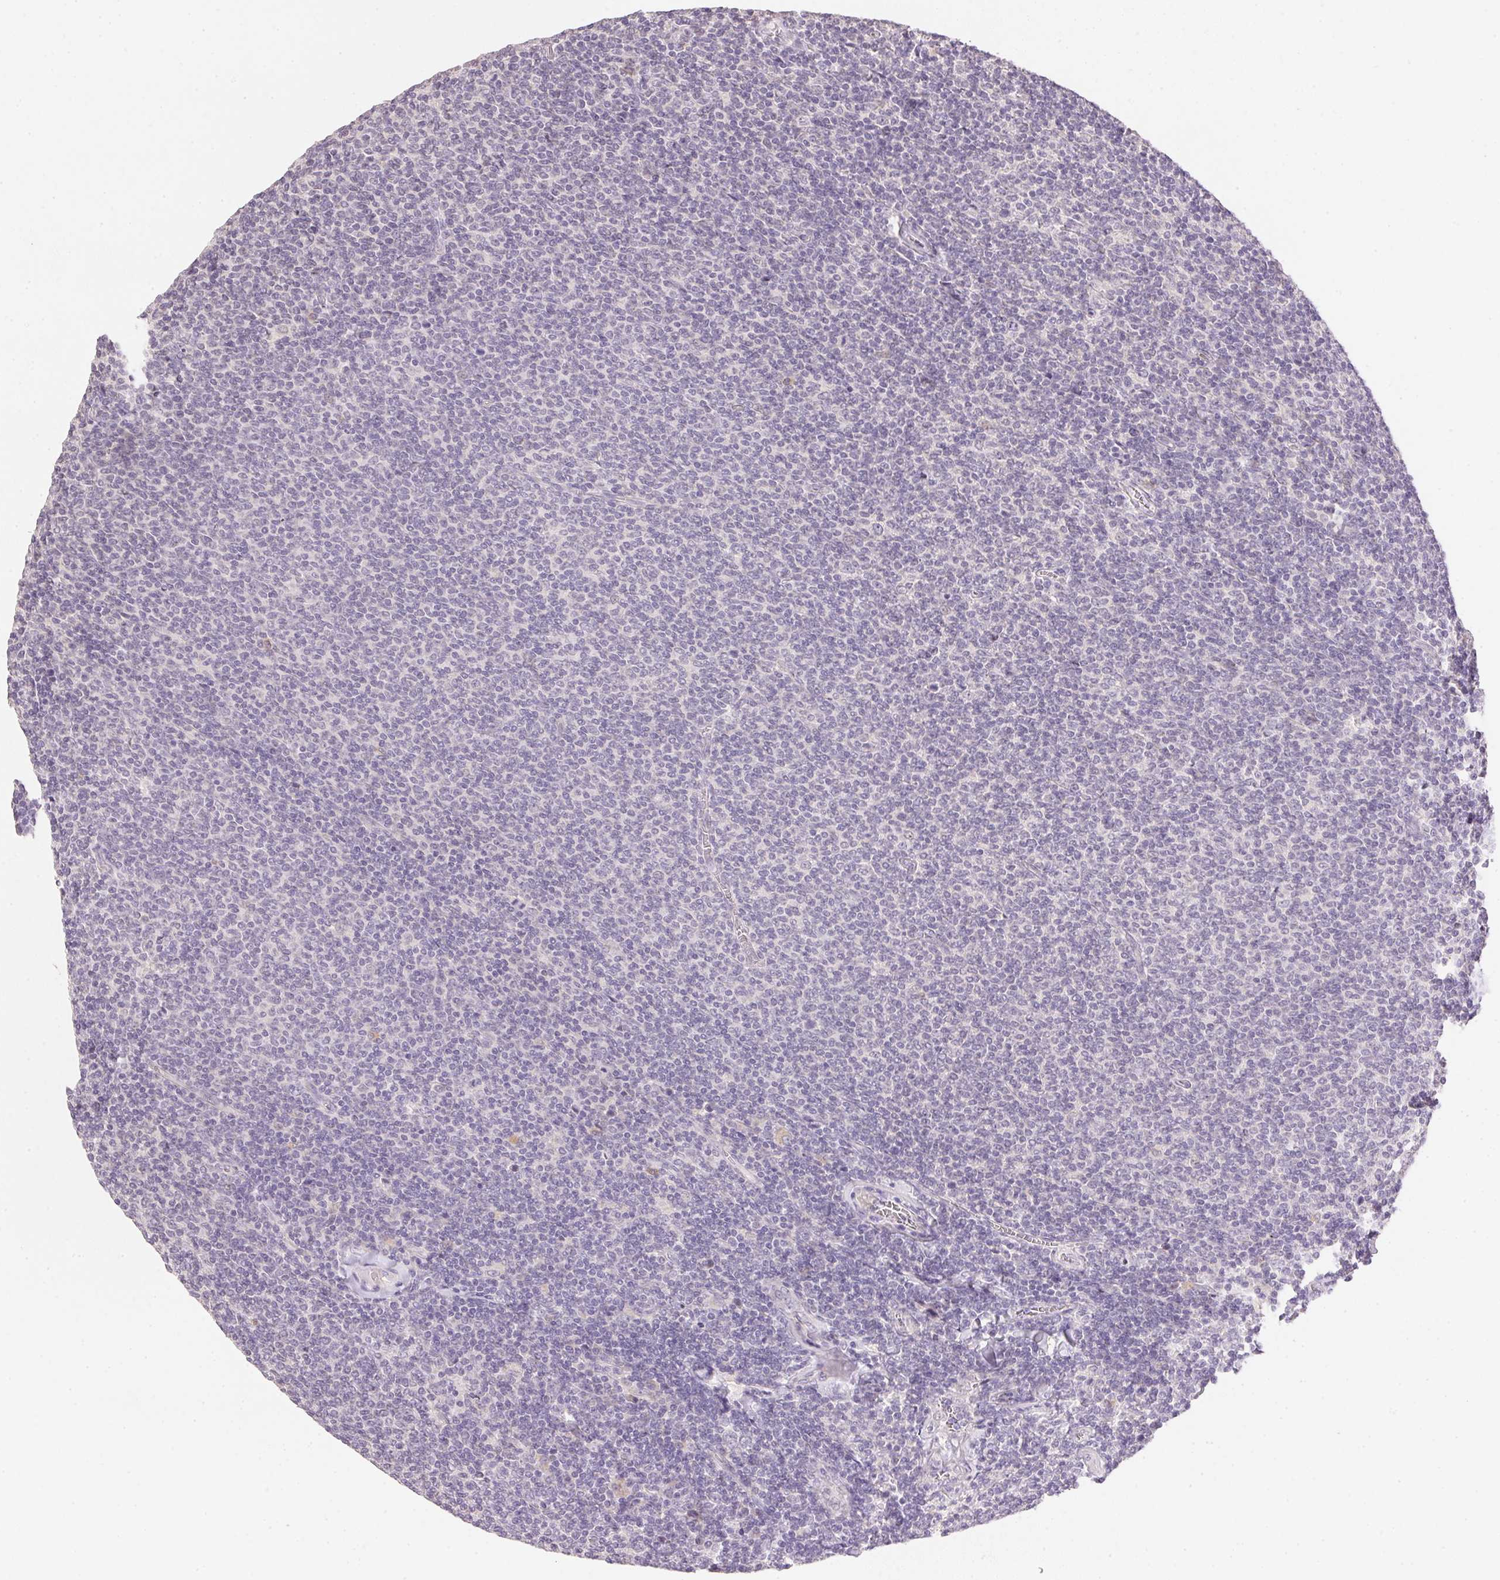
{"staining": {"intensity": "negative", "quantity": "none", "location": "none"}, "tissue": "lymphoma", "cell_type": "Tumor cells", "image_type": "cancer", "snomed": [{"axis": "morphology", "description": "Malignant lymphoma, non-Hodgkin's type, Low grade"}, {"axis": "topography", "description": "Lymph node"}], "caption": "IHC image of neoplastic tissue: lymphoma stained with DAB reveals no significant protein staining in tumor cells.", "gene": "DHCR24", "patient": {"sex": "male", "age": 52}}